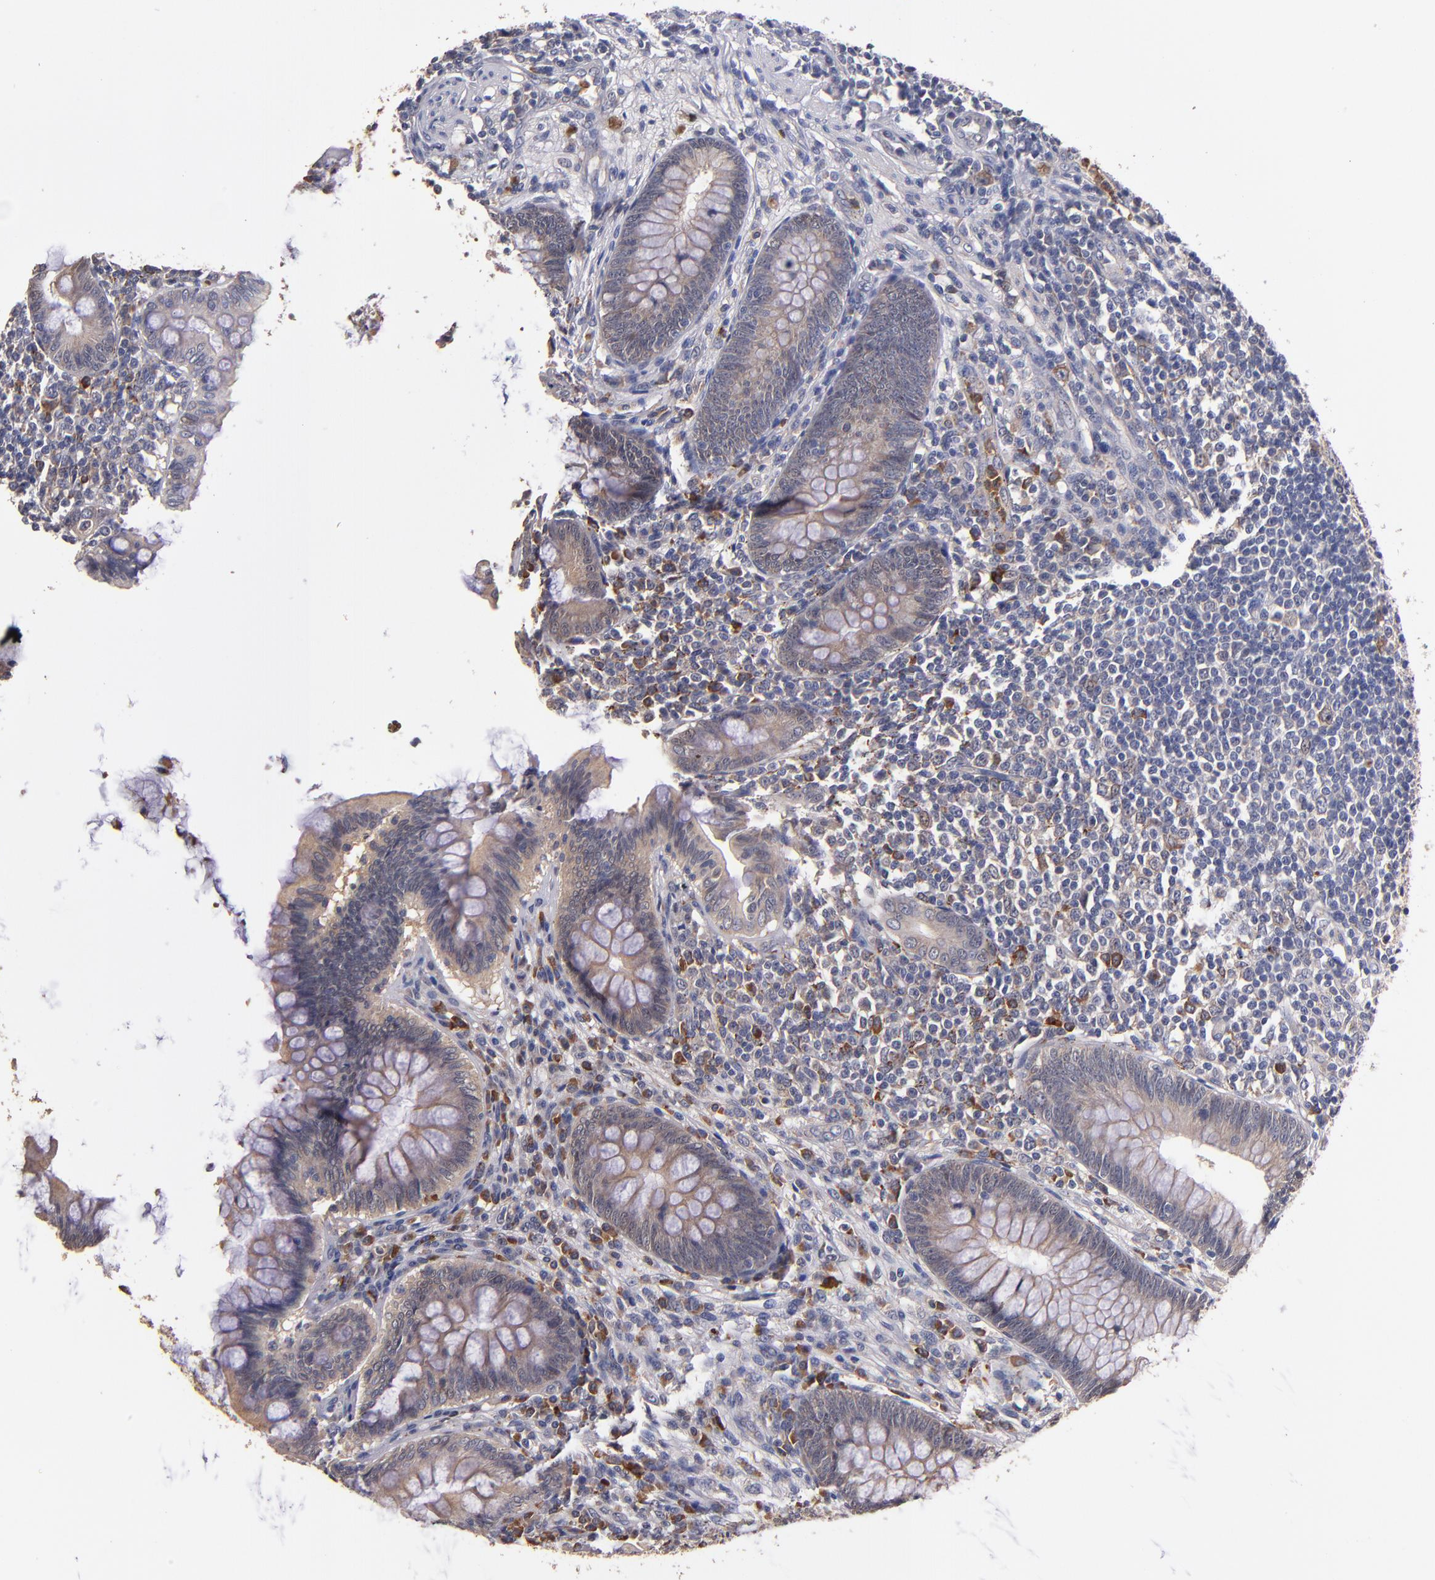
{"staining": {"intensity": "weak", "quantity": ">75%", "location": "cytoplasmic/membranous"}, "tissue": "appendix", "cell_type": "Glandular cells", "image_type": "normal", "snomed": [{"axis": "morphology", "description": "Normal tissue, NOS"}, {"axis": "topography", "description": "Appendix"}], "caption": "Protein positivity by immunohistochemistry (IHC) displays weak cytoplasmic/membranous staining in about >75% of glandular cells in benign appendix.", "gene": "TTLL12", "patient": {"sex": "female", "age": 66}}